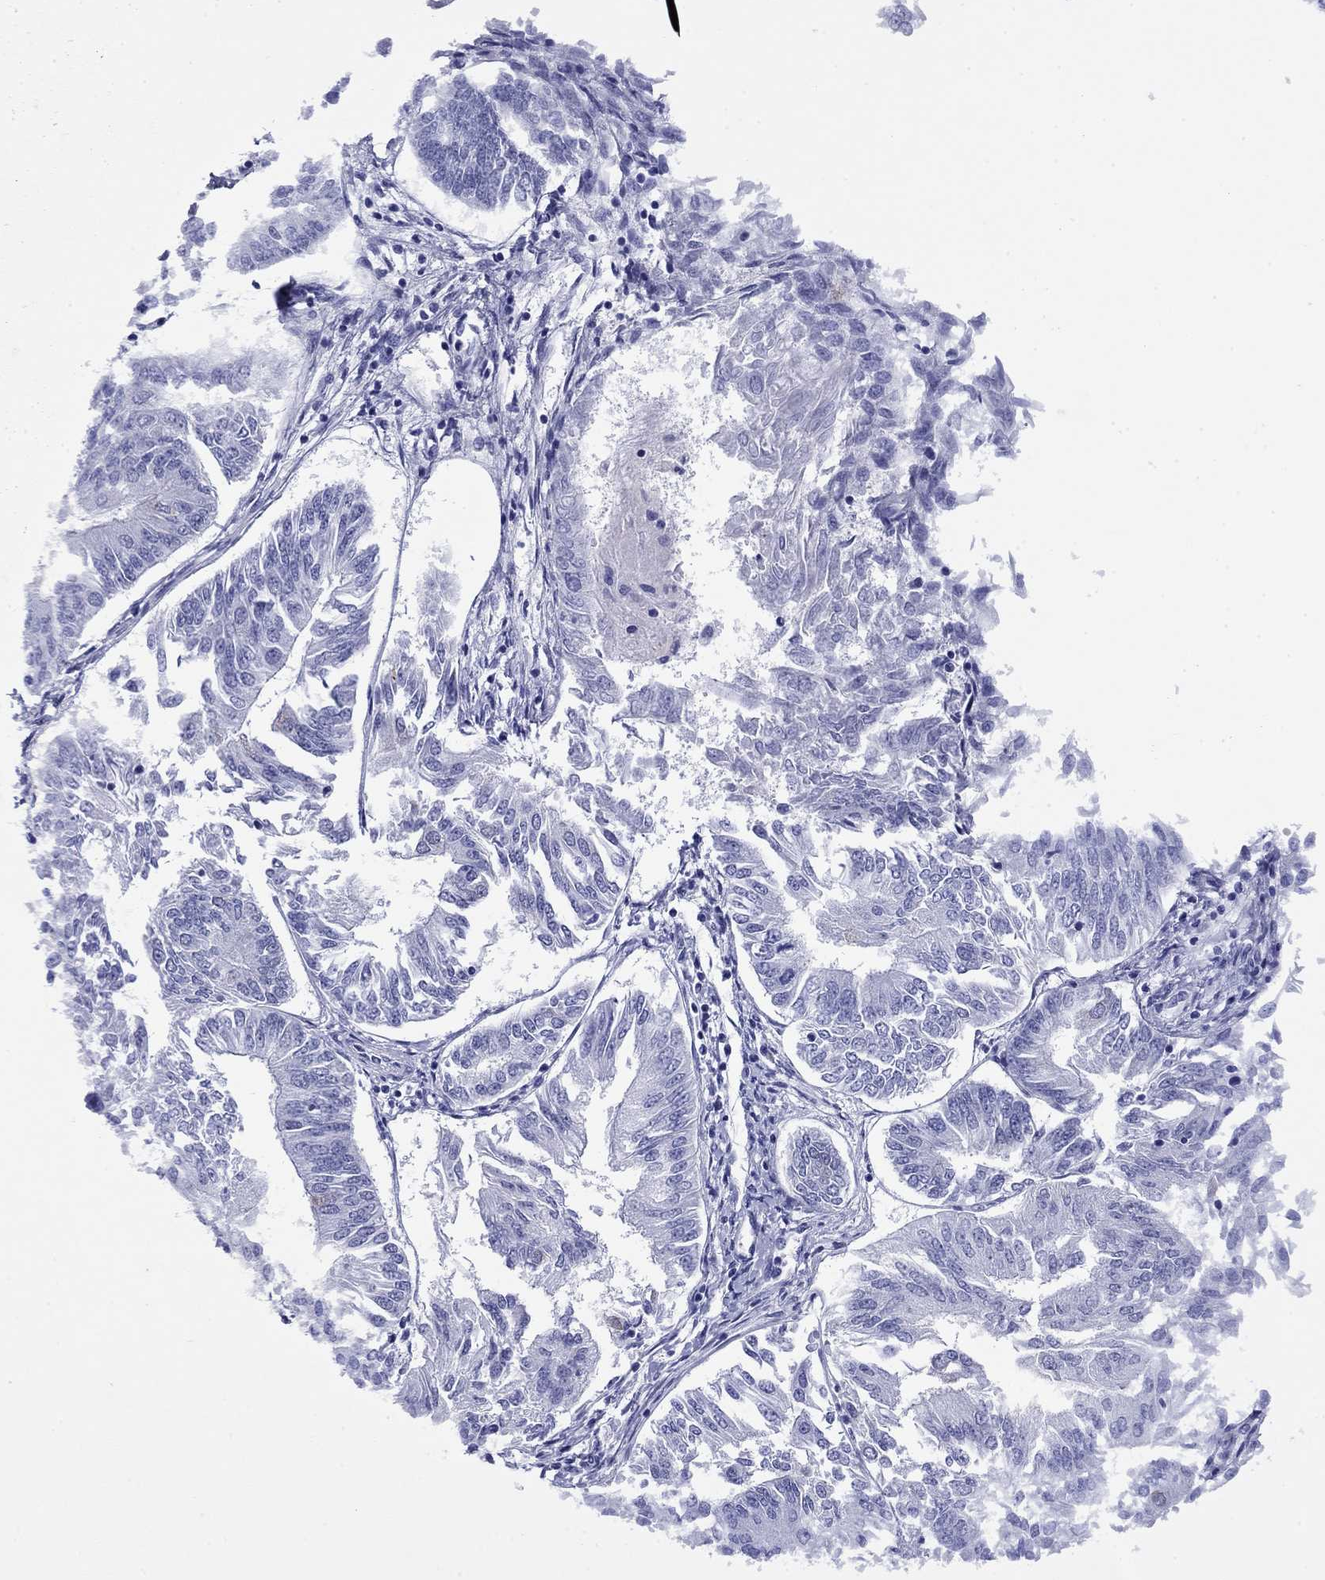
{"staining": {"intensity": "negative", "quantity": "none", "location": "none"}, "tissue": "endometrial cancer", "cell_type": "Tumor cells", "image_type": "cancer", "snomed": [{"axis": "morphology", "description": "Adenocarcinoma, NOS"}, {"axis": "topography", "description": "Endometrium"}], "caption": "Immunohistochemistry (IHC) of human endometrial cancer displays no staining in tumor cells.", "gene": "ROM1", "patient": {"sex": "female", "age": 58}}